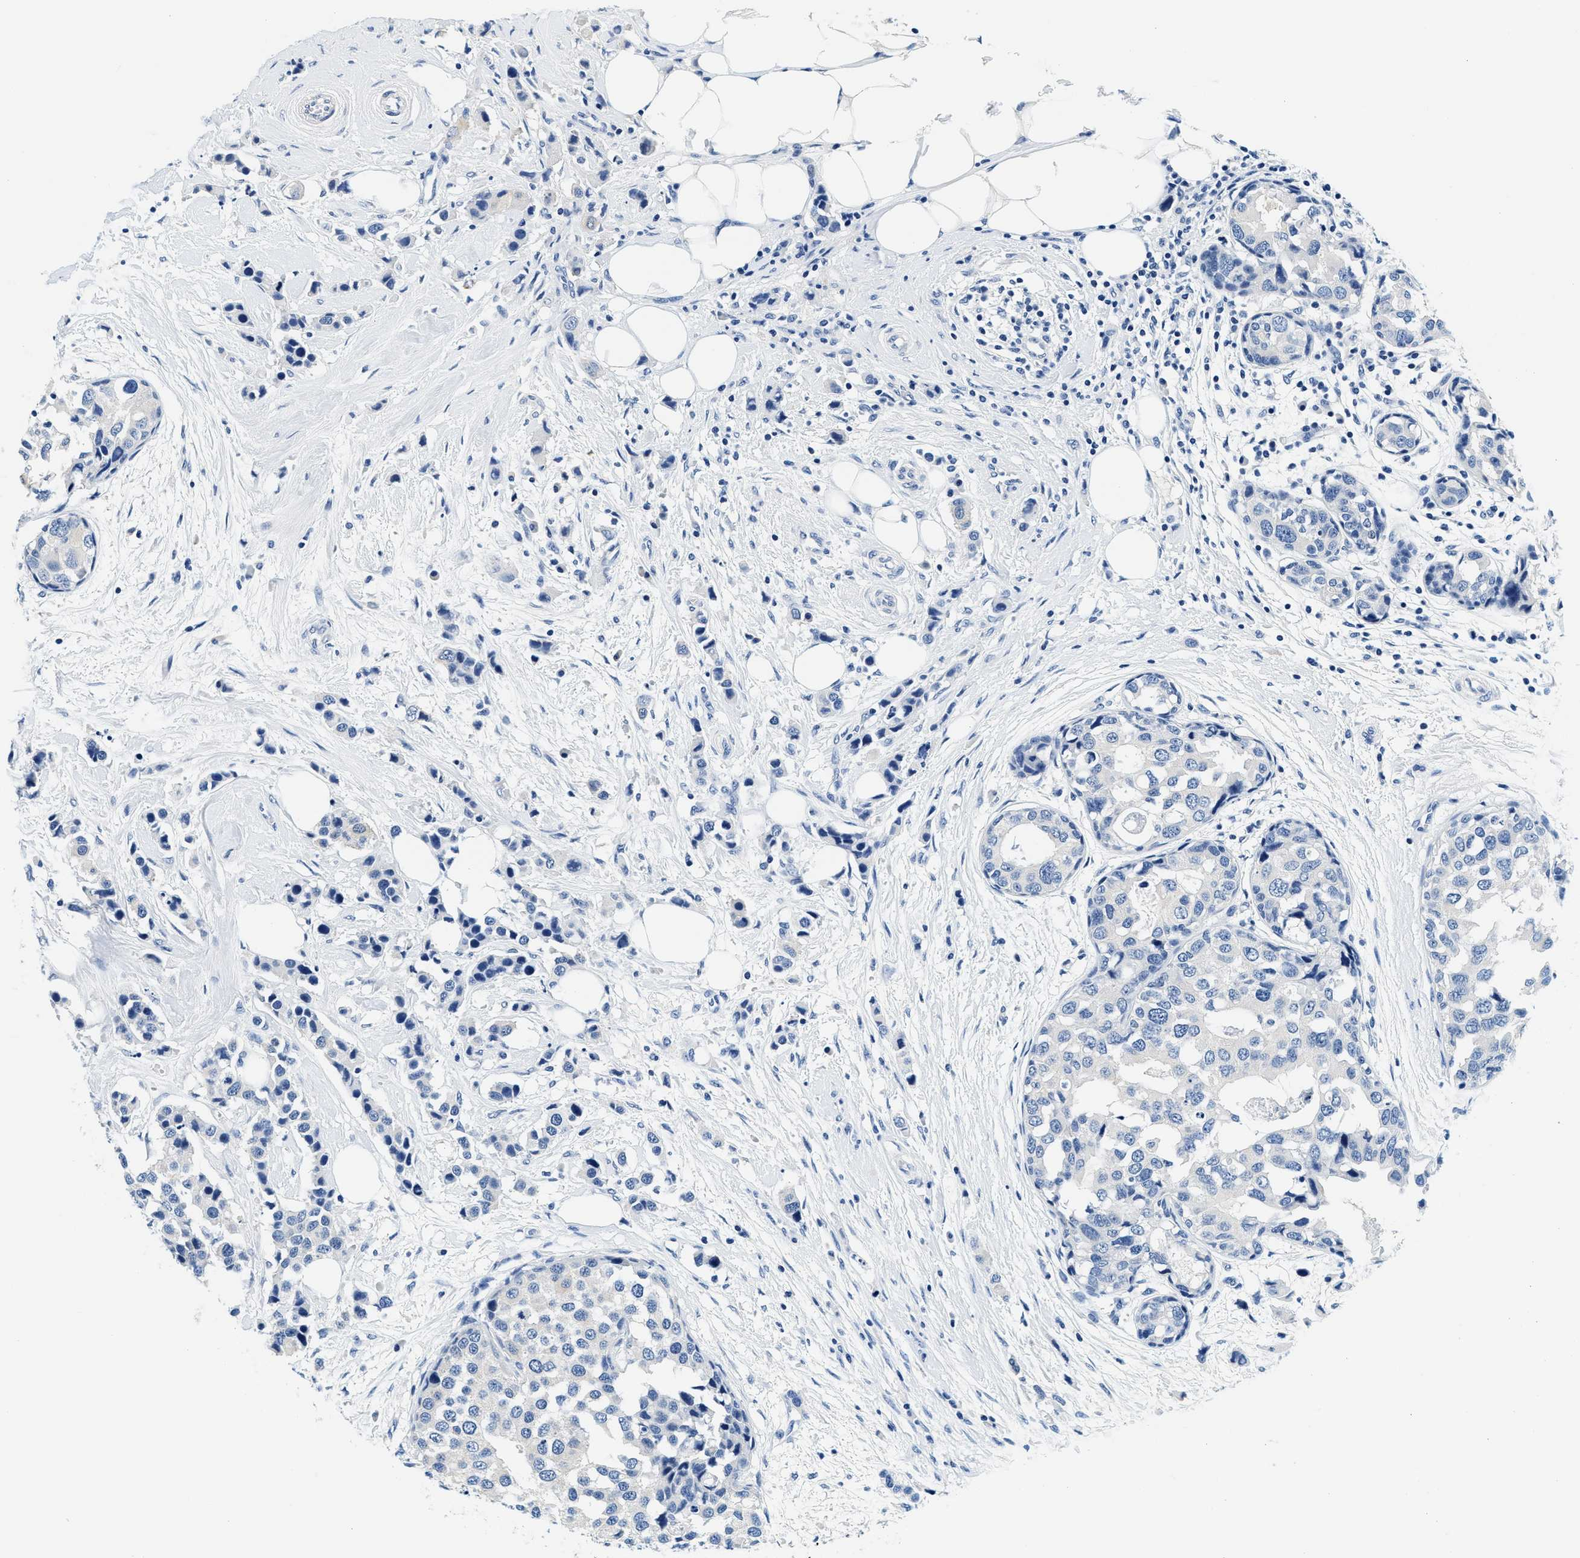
{"staining": {"intensity": "negative", "quantity": "none", "location": "none"}, "tissue": "breast cancer", "cell_type": "Tumor cells", "image_type": "cancer", "snomed": [{"axis": "morphology", "description": "Normal tissue, NOS"}, {"axis": "morphology", "description": "Duct carcinoma"}, {"axis": "topography", "description": "Breast"}], "caption": "Histopathology image shows no protein staining in tumor cells of breast cancer tissue. (Brightfield microscopy of DAB (3,3'-diaminobenzidine) IHC at high magnification).", "gene": "GSTM3", "patient": {"sex": "female", "age": 50}}